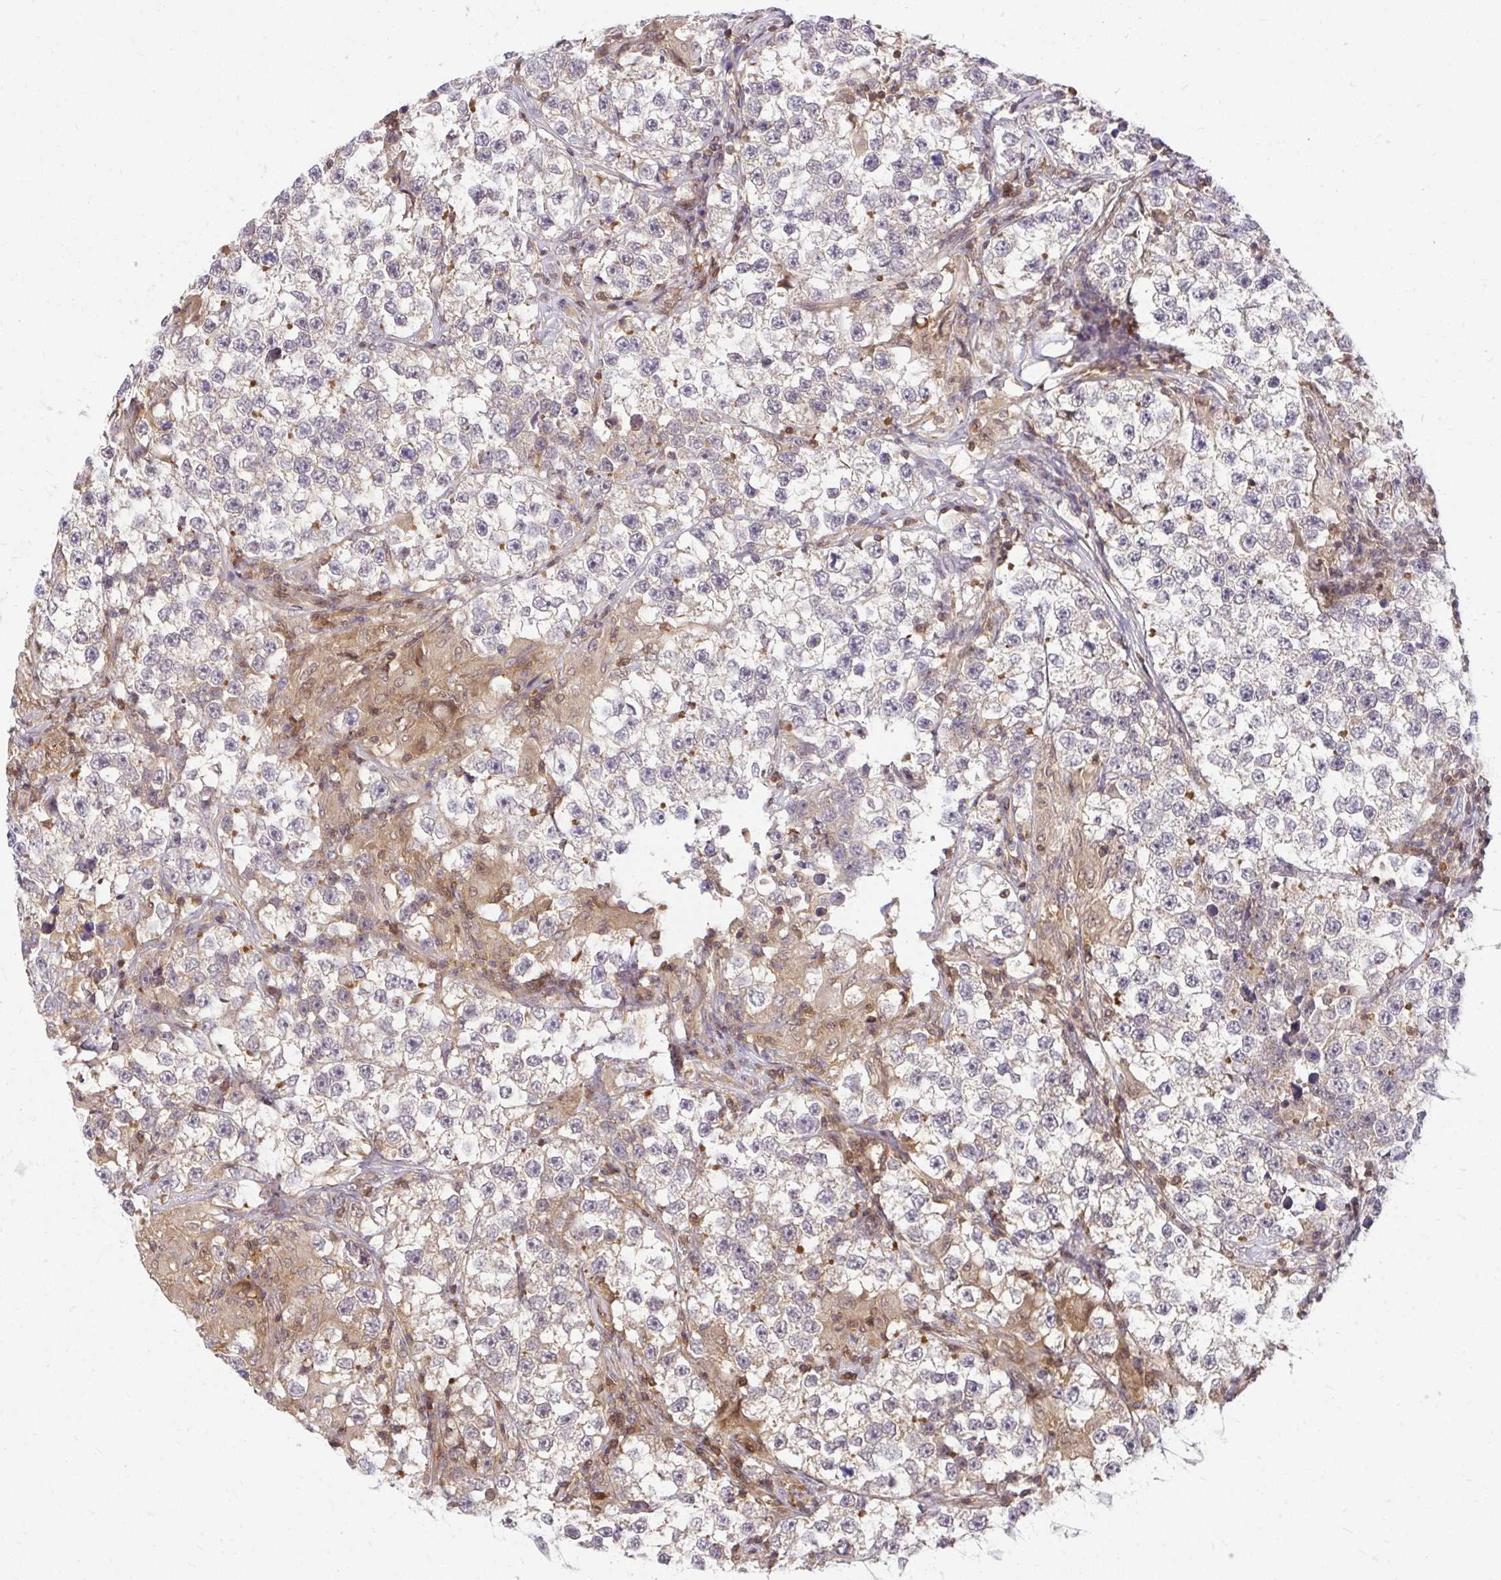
{"staining": {"intensity": "weak", "quantity": "25%-75%", "location": "cytoplasmic/membranous"}, "tissue": "testis cancer", "cell_type": "Tumor cells", "image_type": "cancer", "snomed": [{"axis": "morphology", "description": "Seminoma, NOS"}, {"axis": "topography", "description": "Testis"}], "caption": "Protein expression analysis of testis cancer demonstrates weak cytoplasmic/membranous expression in approximately 25%-75% of tumor cells.", "gene": "HDHD2", "patient": {"sex": "male", "age": 46}}